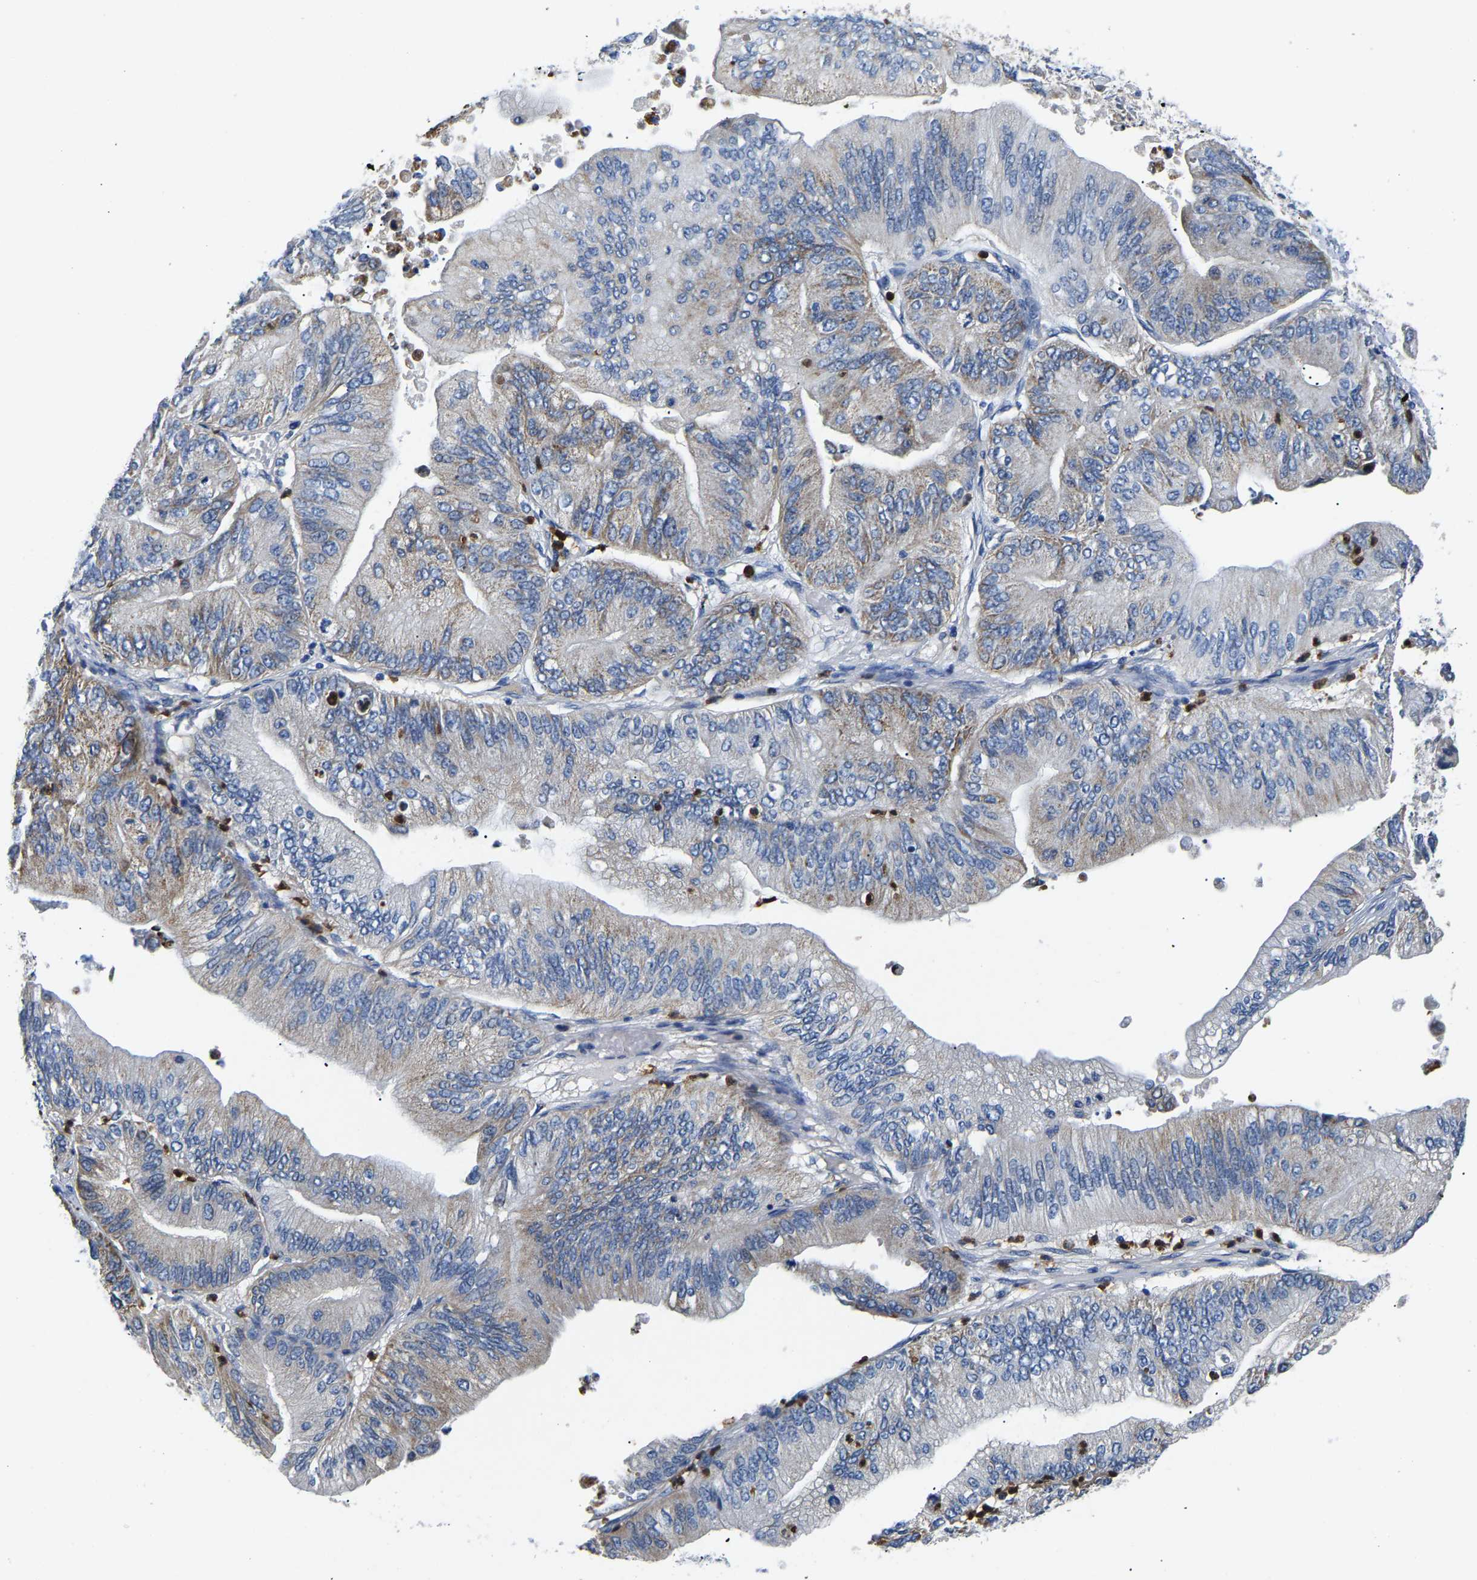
{"staining": {"intensity": "weak", "quantity": "<25%", "location": "cytoplasmic/membranous"}, "tissue": "ovarian cancer", "cell_type": "Tumor cells", "image_type": "cancer", "snomed": [{"axis": "morphology", "description": "Cystadenocarcinoma, mucinous, NOS"}, {"axis": "topography", "description": "Ovary"}], "caption": "Human ovarian cancer (mucinous cystadenocarcinoma) stained for a protein using immunohistochemistry exhibits no expression in tumor cells.", "gene": "TOR1B", "patient": {"sex": "female", "age": 61}}